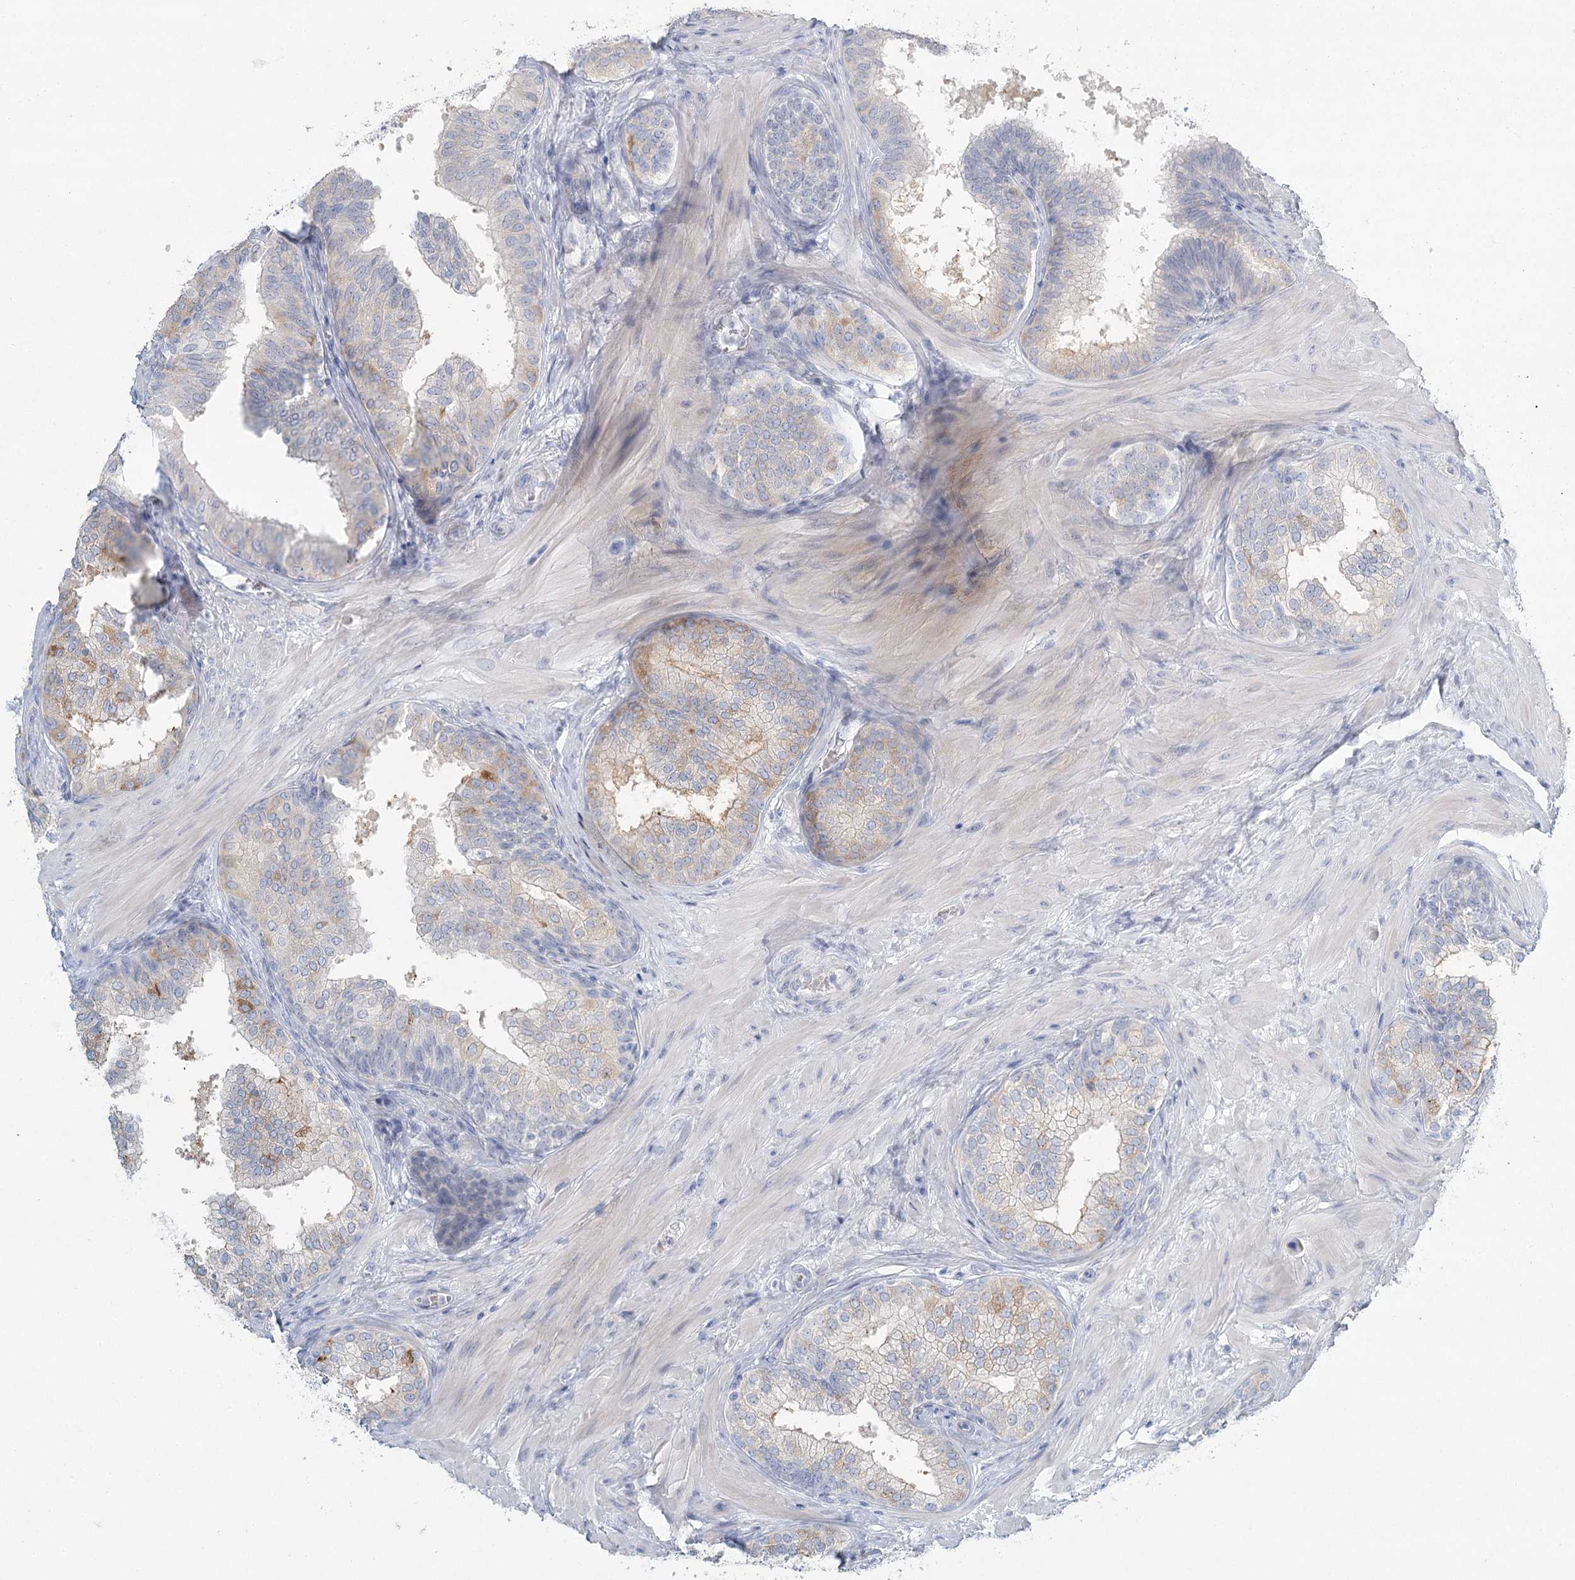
{"staining": {"intensity": "moderate", "quantity": "<25%", "location": "cytoplasmic/membranous"}, "tissue": "prostate", "cell_type": "Glandular cells", "image_type": "normal", "snomed": [{"axis": "morphology", "description": "Normal tissue, NOS"}, {"axis": "topography", "description": "Prostate"}], "caption": "Glandular cells reveal moderate cytoplasmic/membranous positivity in about <25% of cells in benign prostate. Immunohistochemistry (ihc) stains the protein of interest in brown and the nuclei are stained blue.", "gene": "LRP2BP", "patient": {"sex": "male", "age": 60}}